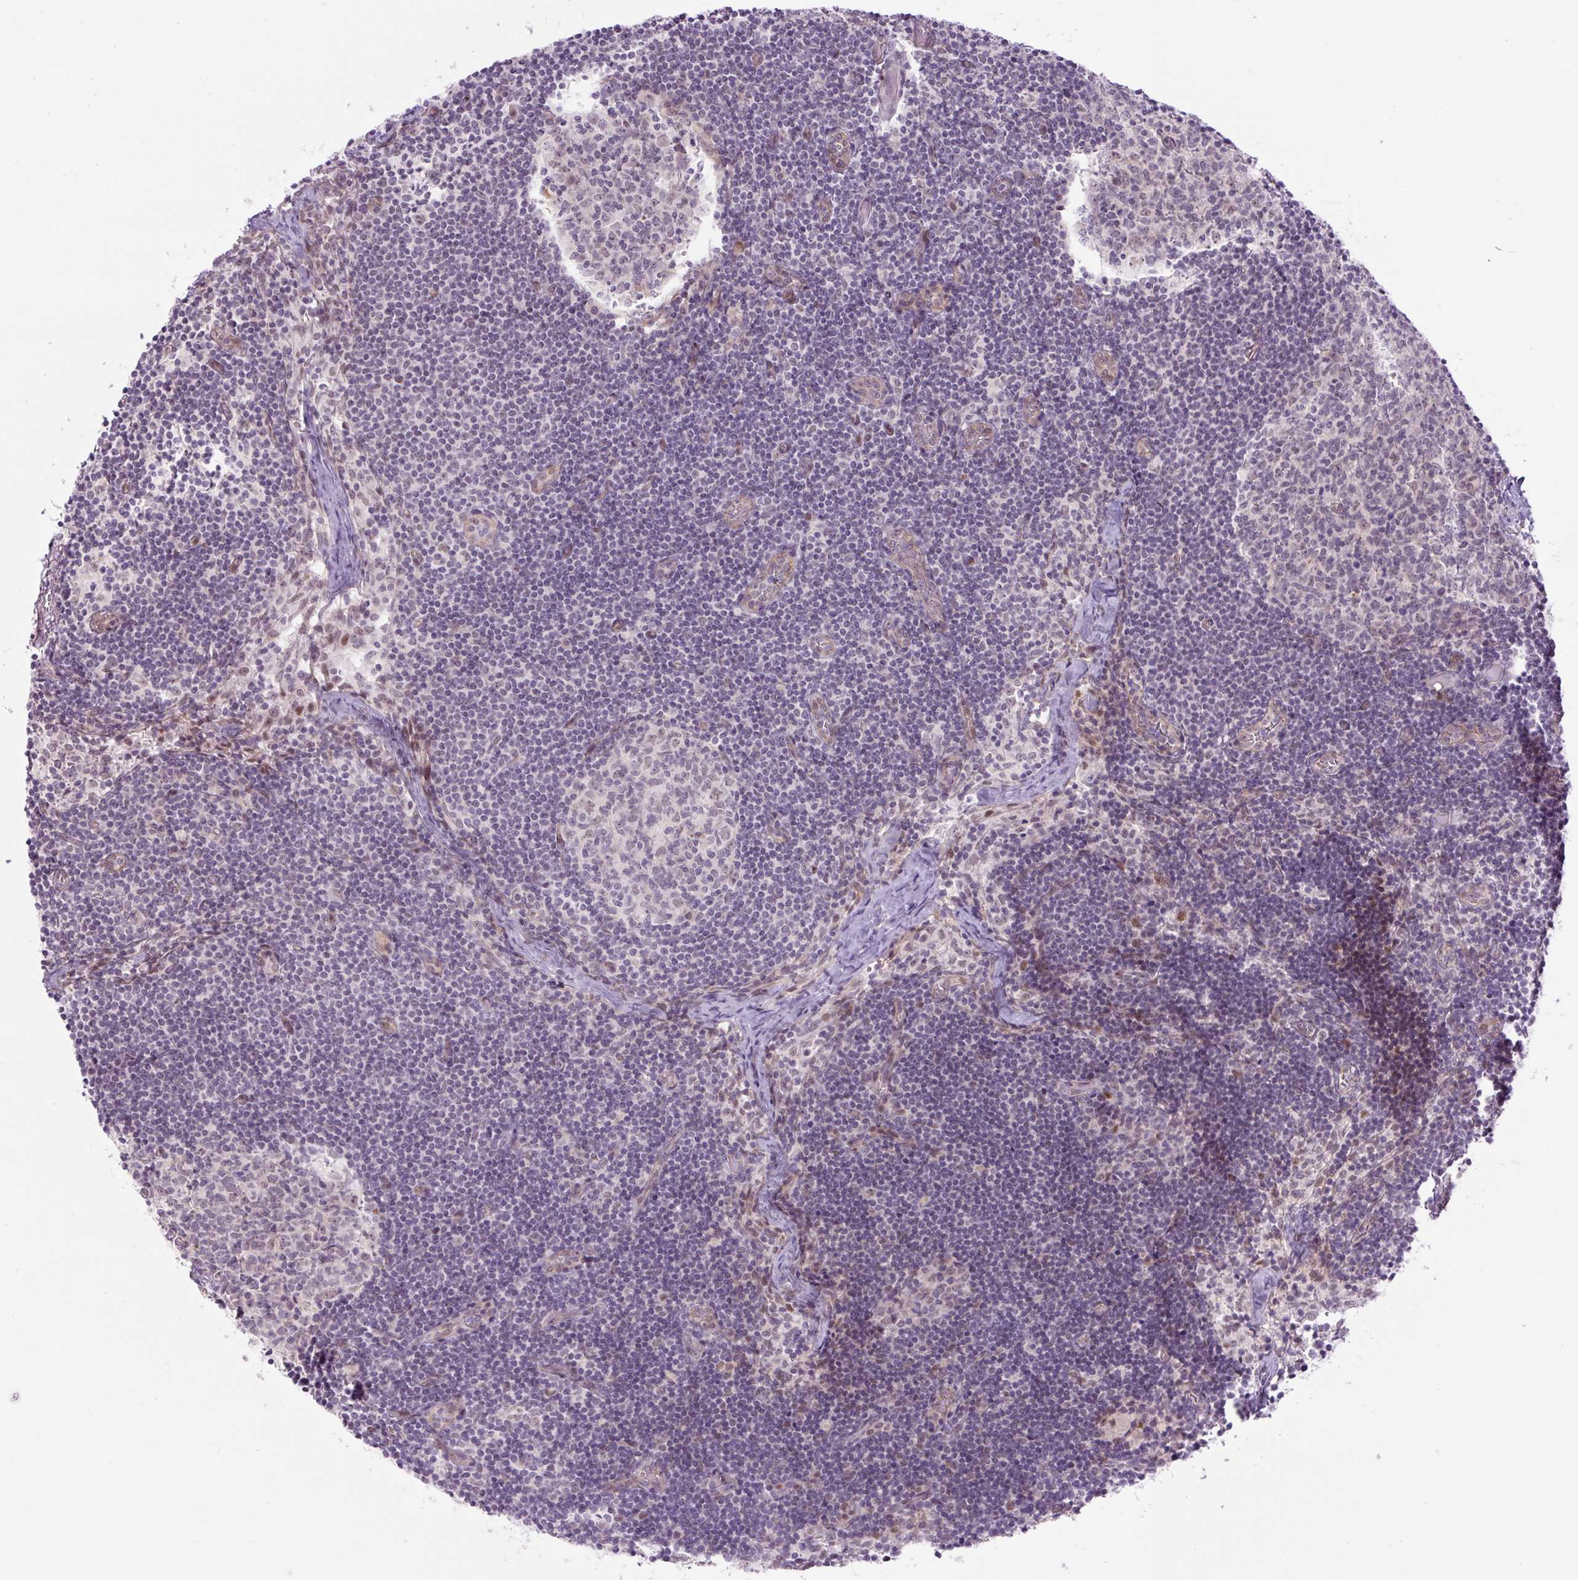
{"staining": {"intensity": "negative", "quantity": "none", "location": "none"}, "tissue": "lymph node", "cell_type": "Germinal center cells", "image_type": "normal", "snomed": [{"axis": "morphology", "description": "Normal tissue, NOS"}, {"axis": "topography", "description": "Lymph node"}], "caption": "A high-resolution histopathology image shows immunohistochemistry staining of benign lymph node, which reveals no significant expression in germinal center cells. (DAB IHC, high magnification).", "gene": "ICE1", "patient": {"sex": "female", "age": 31}}